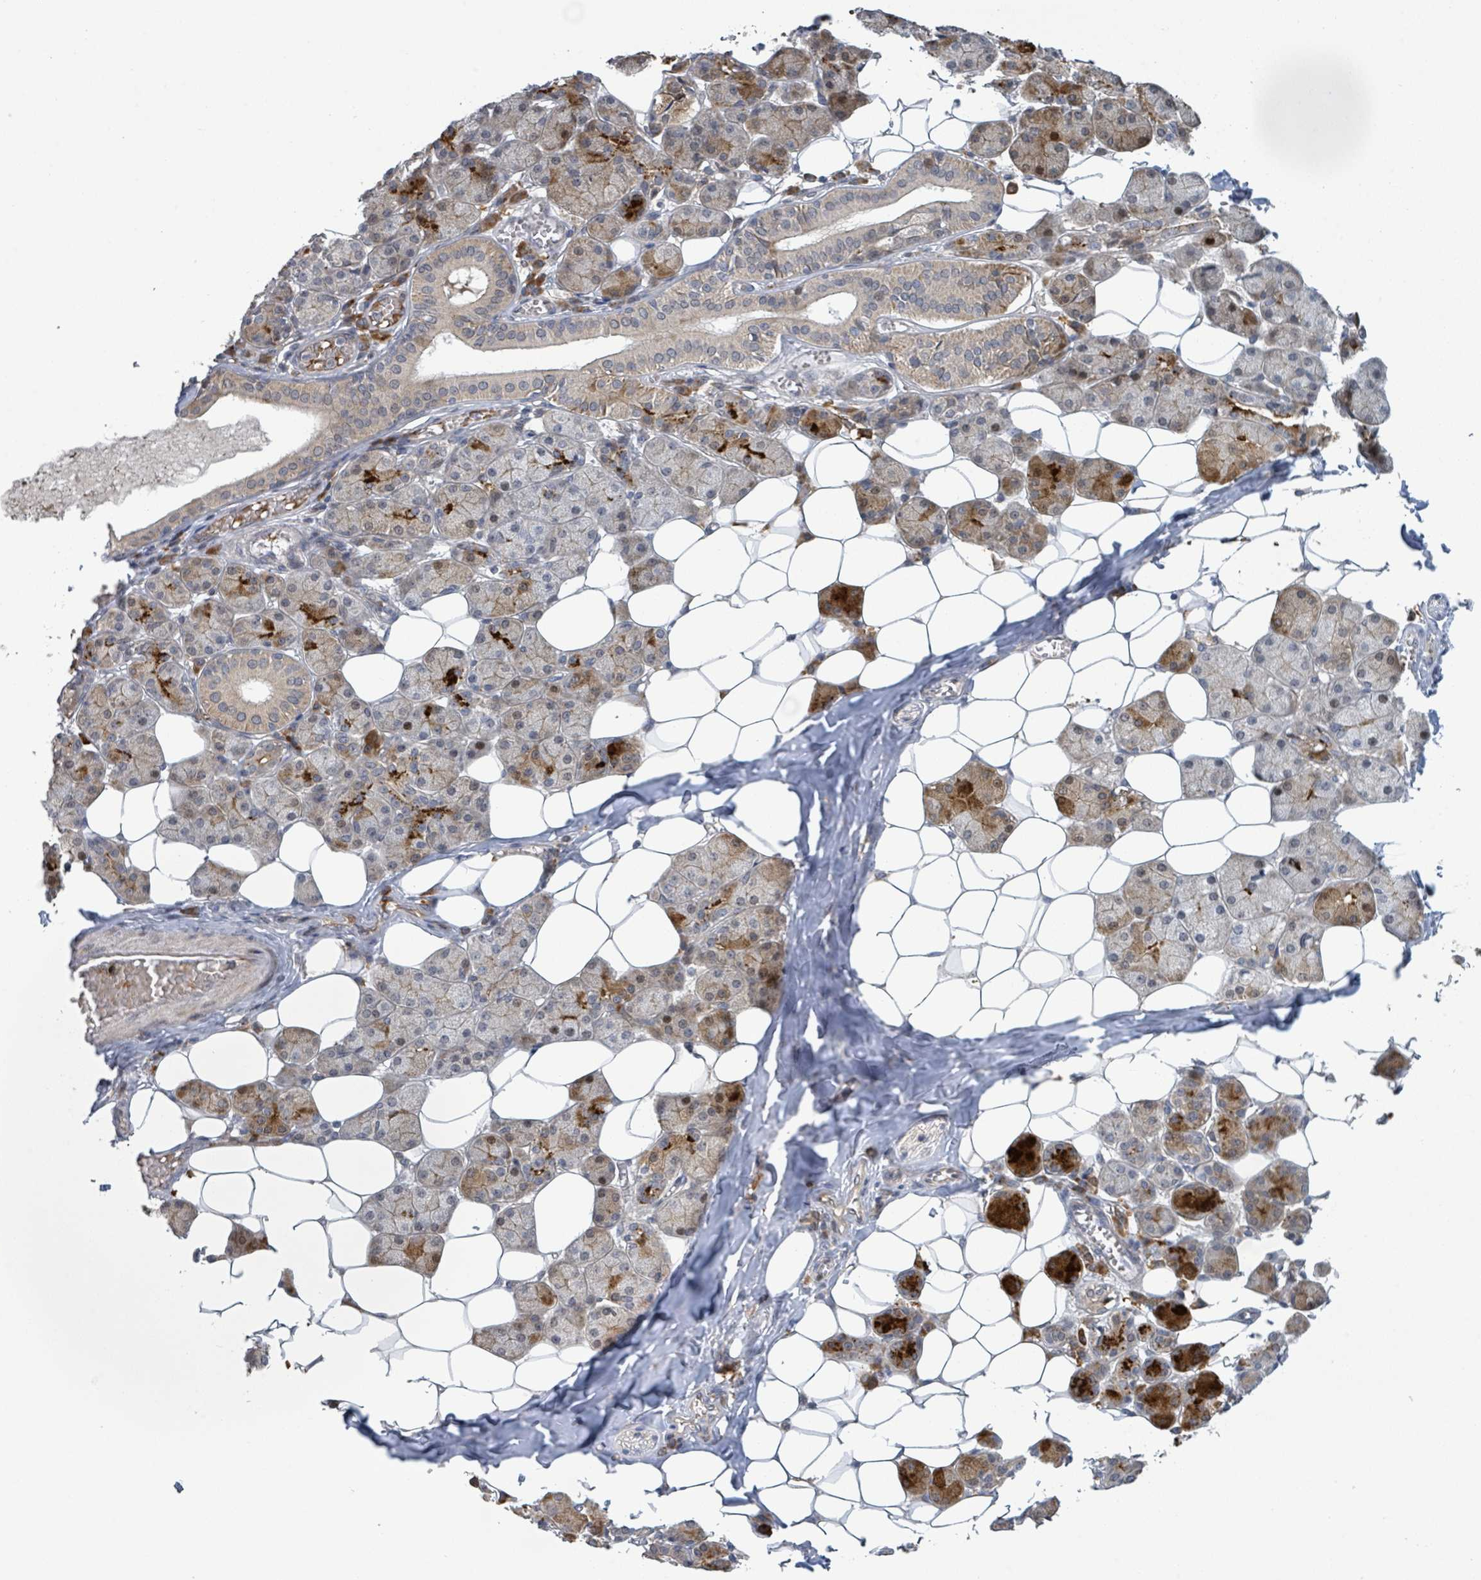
{"staining": {"intensity": "strong", "quantity": "25%-75%", "location": "cytoplasmic/membranous"}, "tissue": "salivary gland", "cell_type": "Glandular cells", "image_type": "normal", "snomed": [{"axis": "morphology", "description": "Normal tissue, NOS"}, {"axis": "topography", "description": "Salivary gland"}], "caption": "A photomicrograph showing strong cytoplasmic/membranous staining in about 25%-75% of glandular cells in unremarkable salivary gland, as visualized by brown immunohistochemical staining.", "gene": "SHROOM2", "patient": {"sex": "female", "age": 33}}